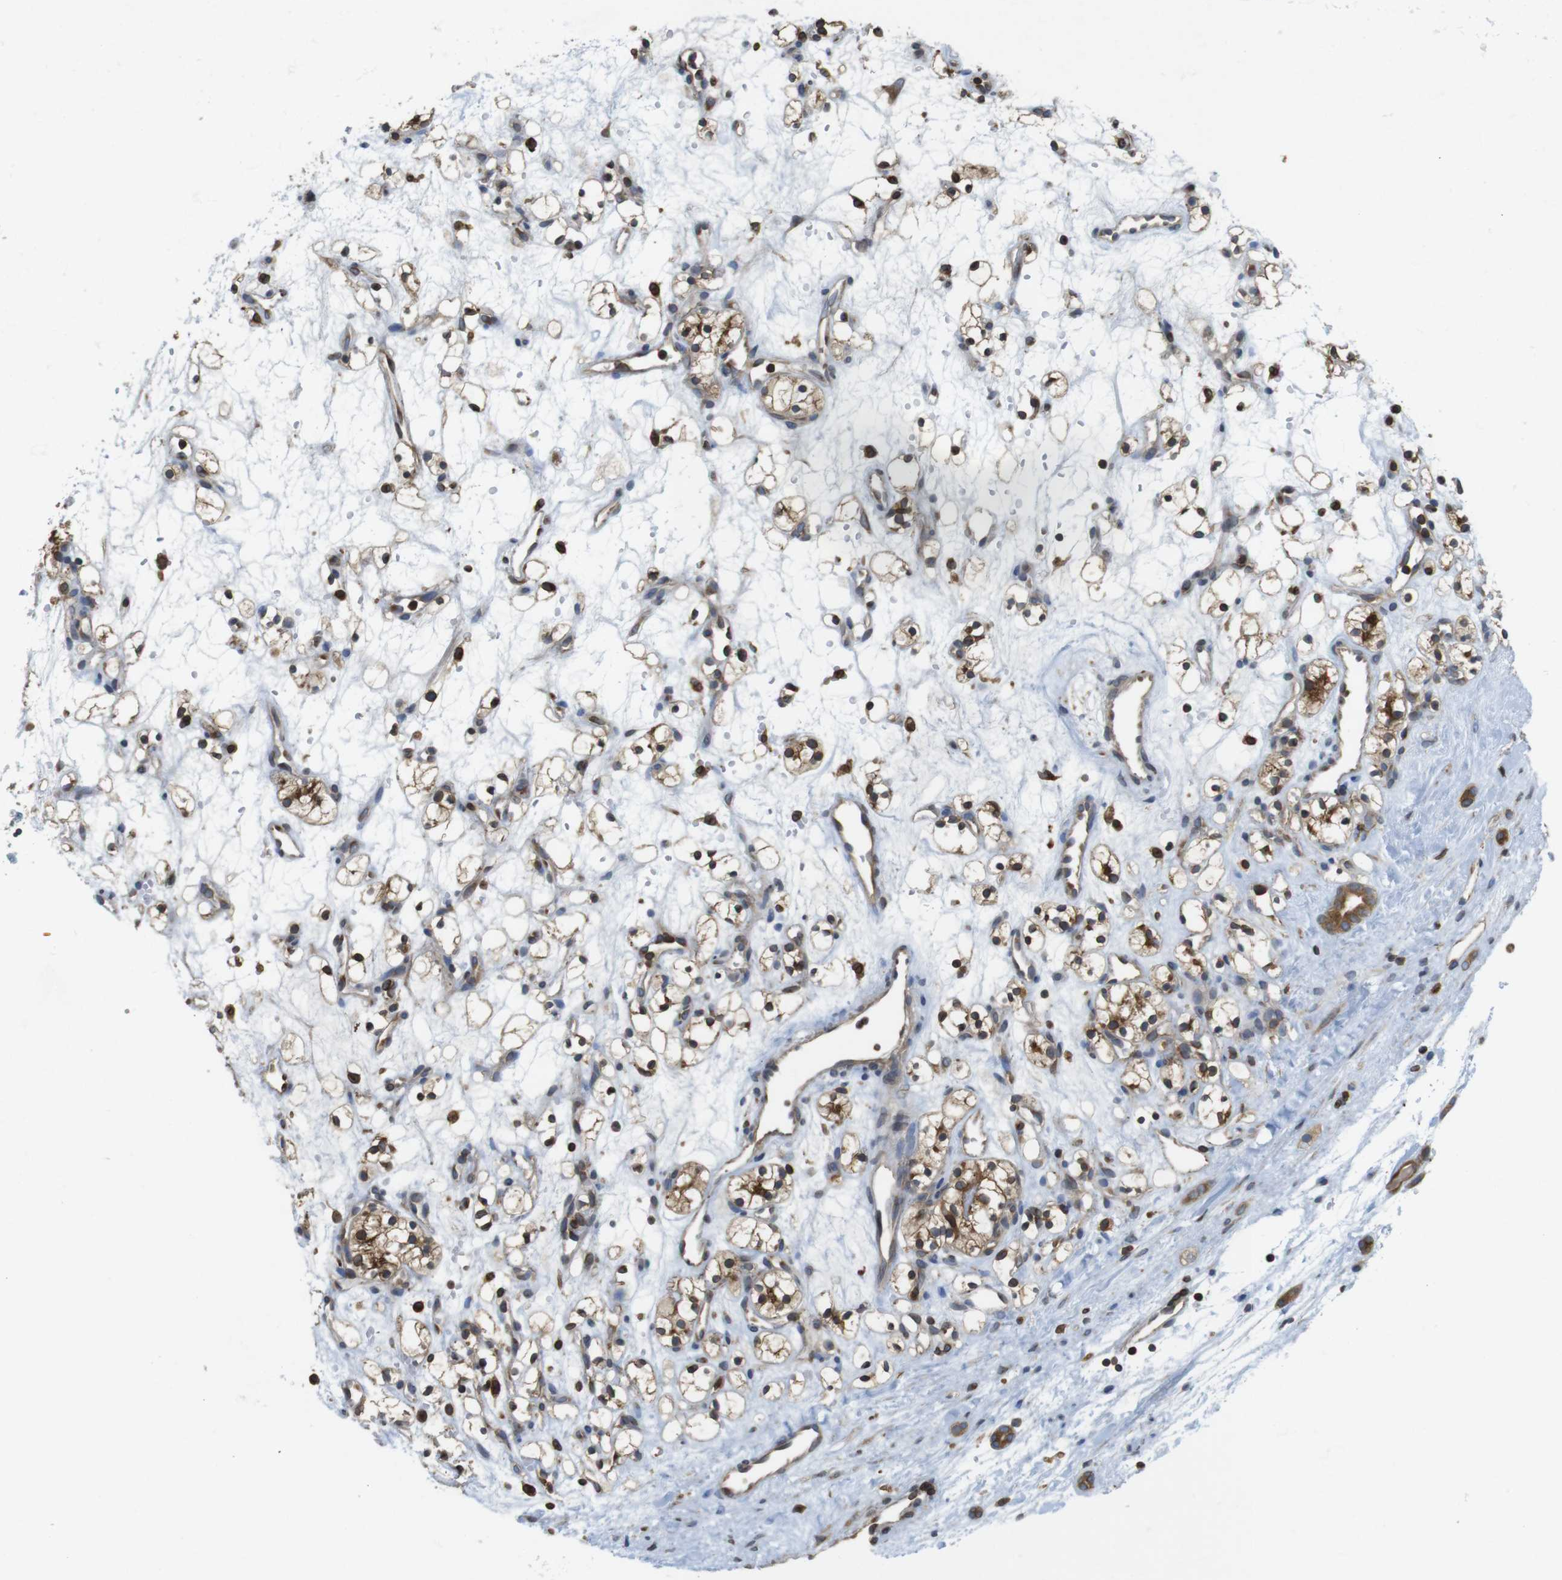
{"staining": {"intensity": "moderate", "quantity": "<25%", "location": "cytoplasmic/membranous,nuclear"}, "tissue": "renal cancer", "cell_type": "Tumor cells", "image_type": "cancer", "snomed": [{"axis": "morphology", "description": "Adenocarcinoma, NOS"}, {"axis": "topography", "description": "Kidney"}], "caption": "Human adenocarcinoma (renal) stained for a protein (brown) exhibits moderate cytoplasmic/membranous and nuclear positive positivity in about <25% of tumor cells.", "gene": "ARL6IP5", "patient": {"sex": "female", "age": 60}}